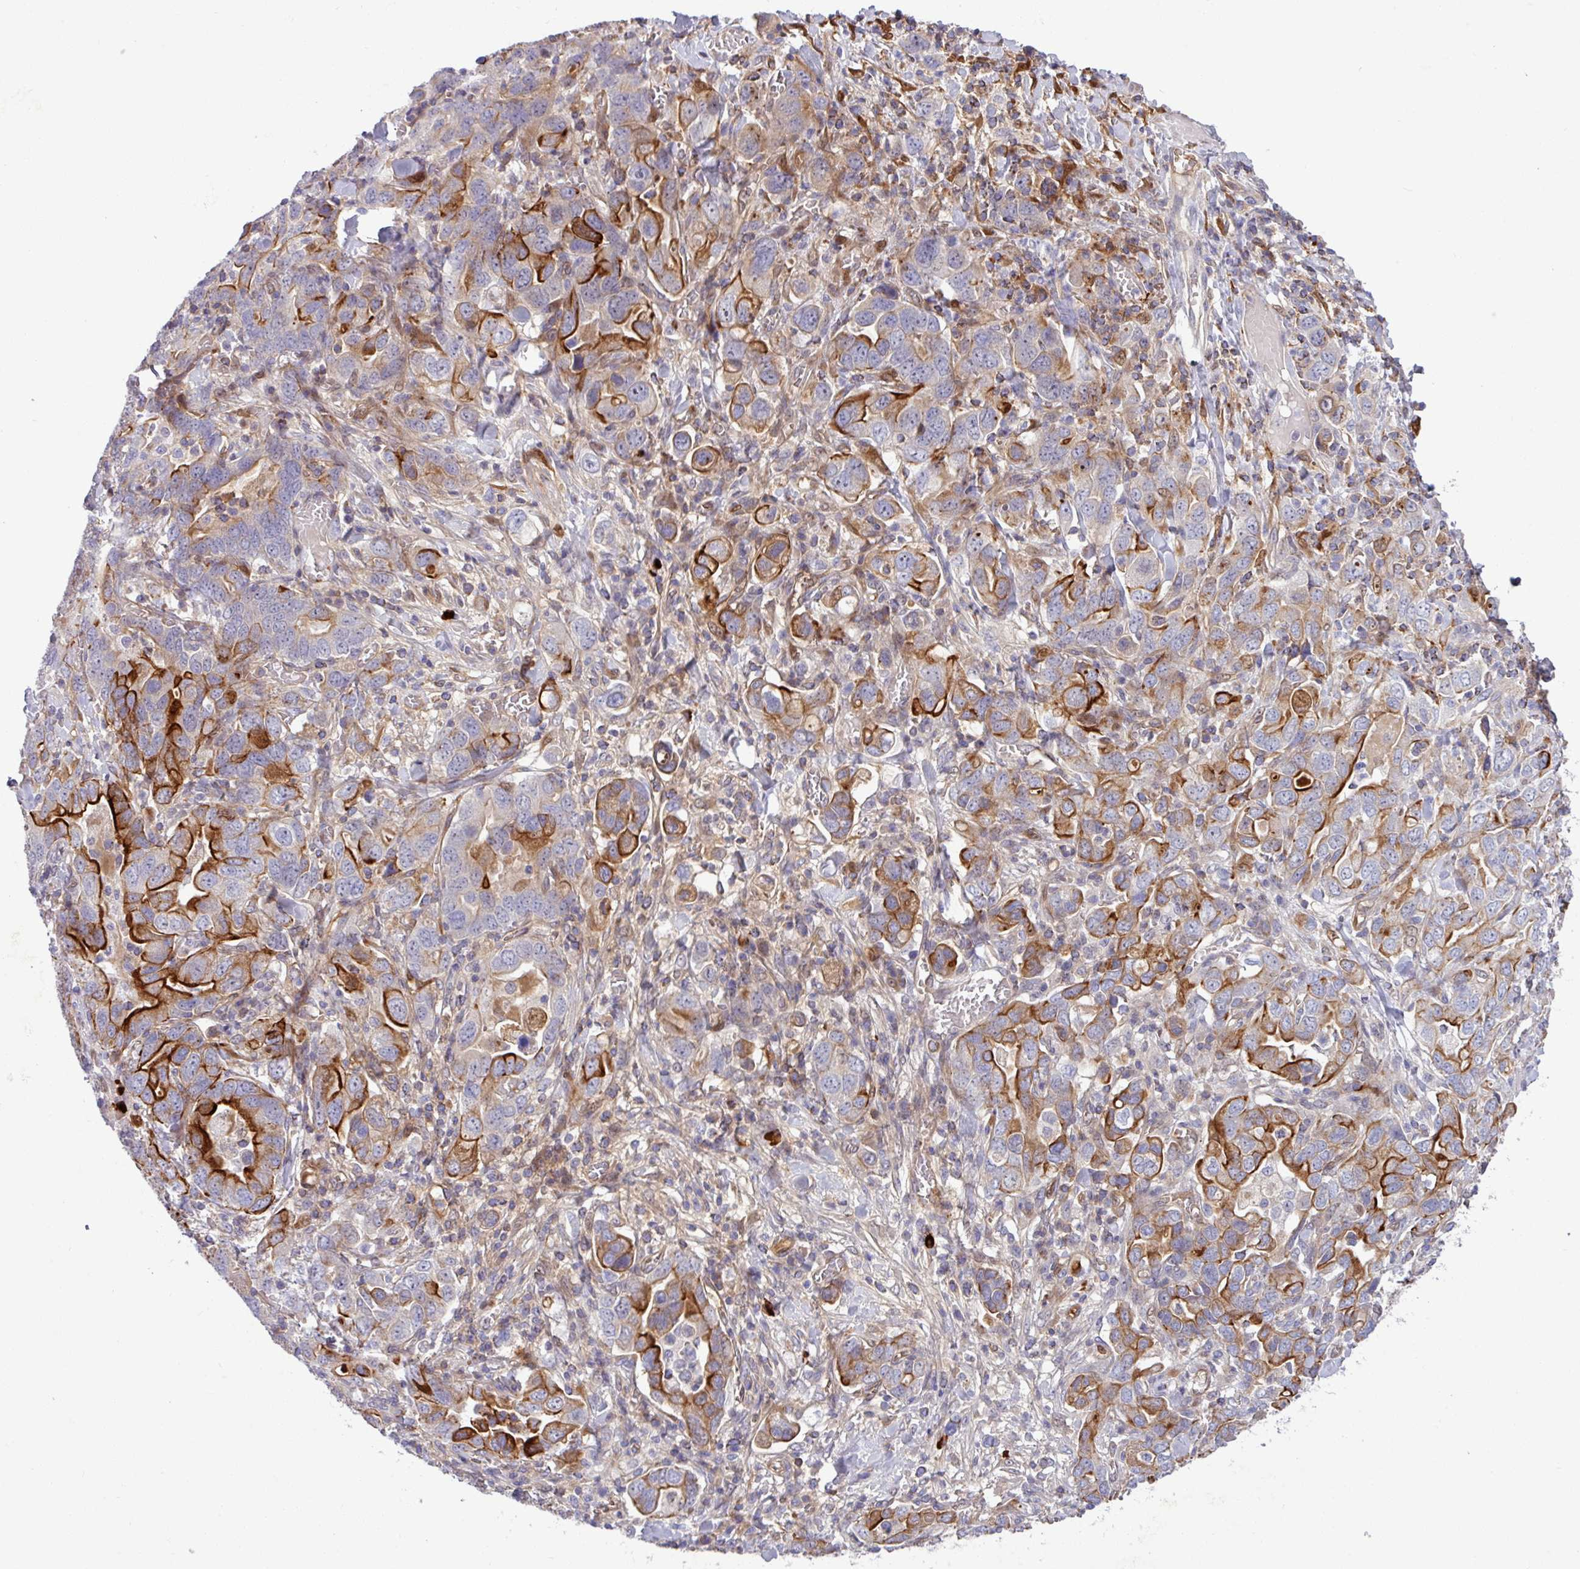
{"staining": {"intensity": "strong", "quantity": "25%-75%", "location": "cytoplasmic/membranous"}, "tissue": "stomach cancer", "cell_type": "Tumor cells", "image_type": "cancer", "snomed": [{"axis": "morphology", "description": "Adenocarcinoma, NOS"}, {"axis": "topography", "description": "Stomach, upper"}, {"axis": "topography", "description": "Stomach"}], "caption": "Stomach cancer was stained to show a protein in brown. There is high levels of strong cytoplasmic/membranous expression in about 25%-75% of tumor cells. (brown staining indicates protein expression, while blue staining denotes nuclei).", "gene": "B4GALNT4", "patient": {"sex": "male", "age": 62}}